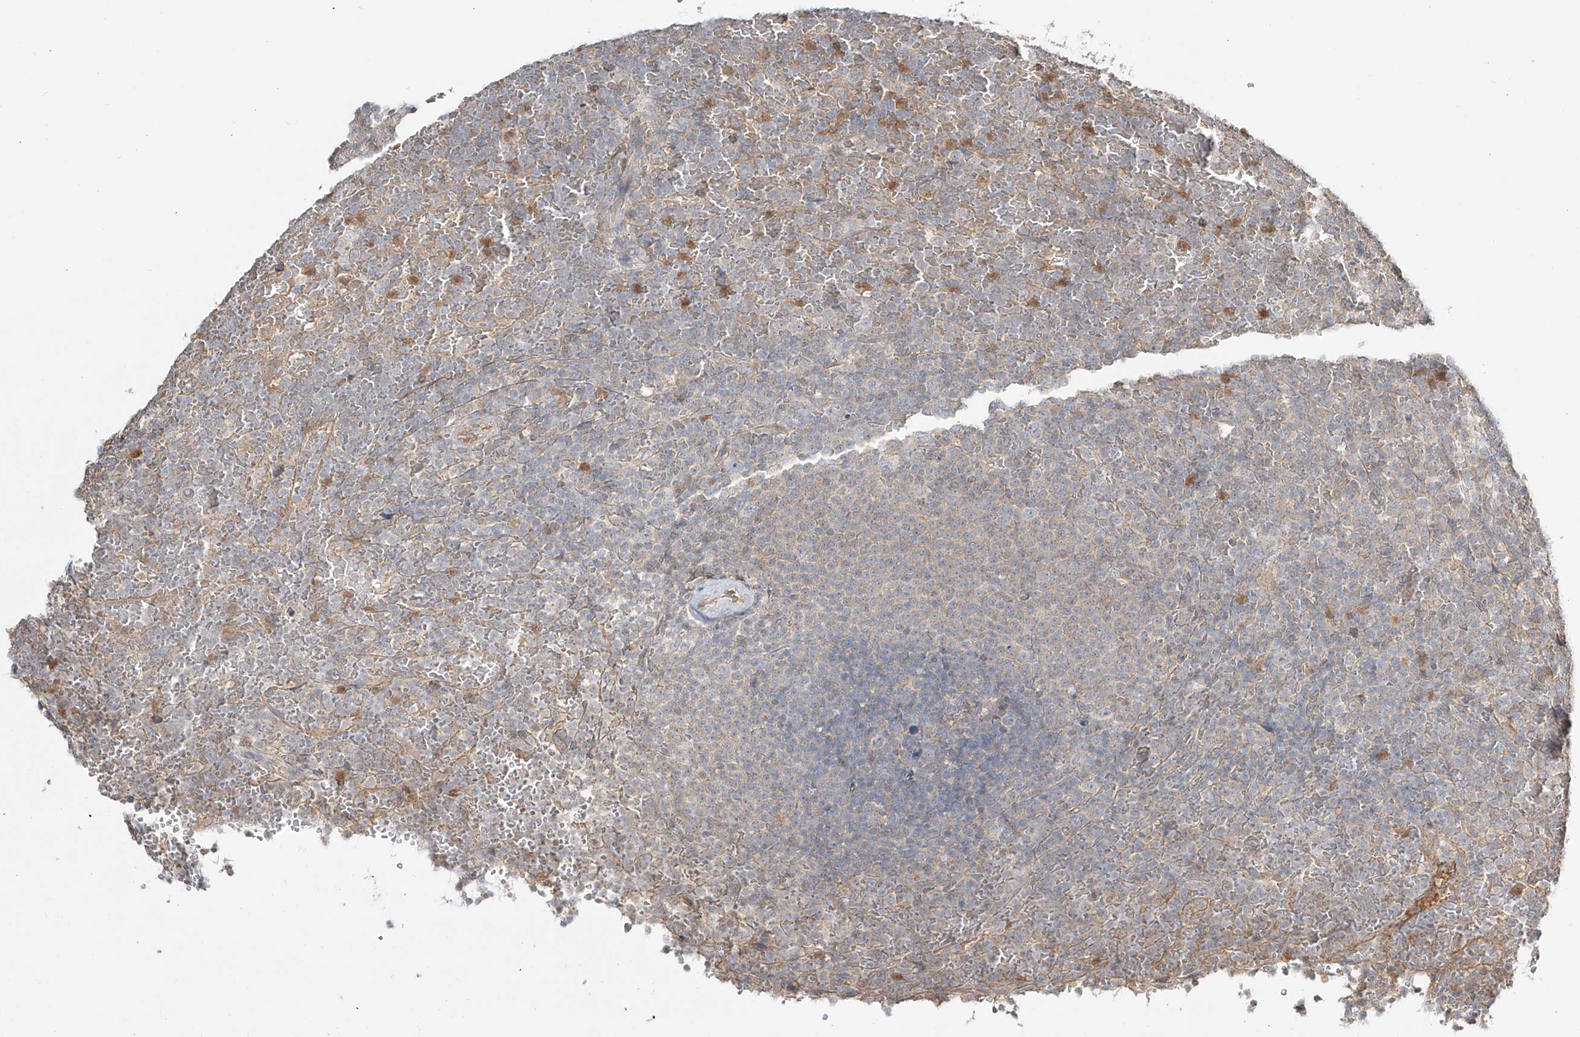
{"staining": {"intensity": "negative", "quantity": "none", "location": "none"}, "tissue": "lymphoma", "cell_type": "Tumor cells", "image_type": "cancer", "snomed": [{"axis": "morphology", "description": "Malignant lymphoma, non-Hodgkin's type, Low grade"}, {"axis": "topography", "description": "Spleen"}], "caption": "Micrograph shows no significant protein expression in tumor cells of lymphoma.", "gene": "ERO1A", "patient": {"sex": "female", "age": 77}}